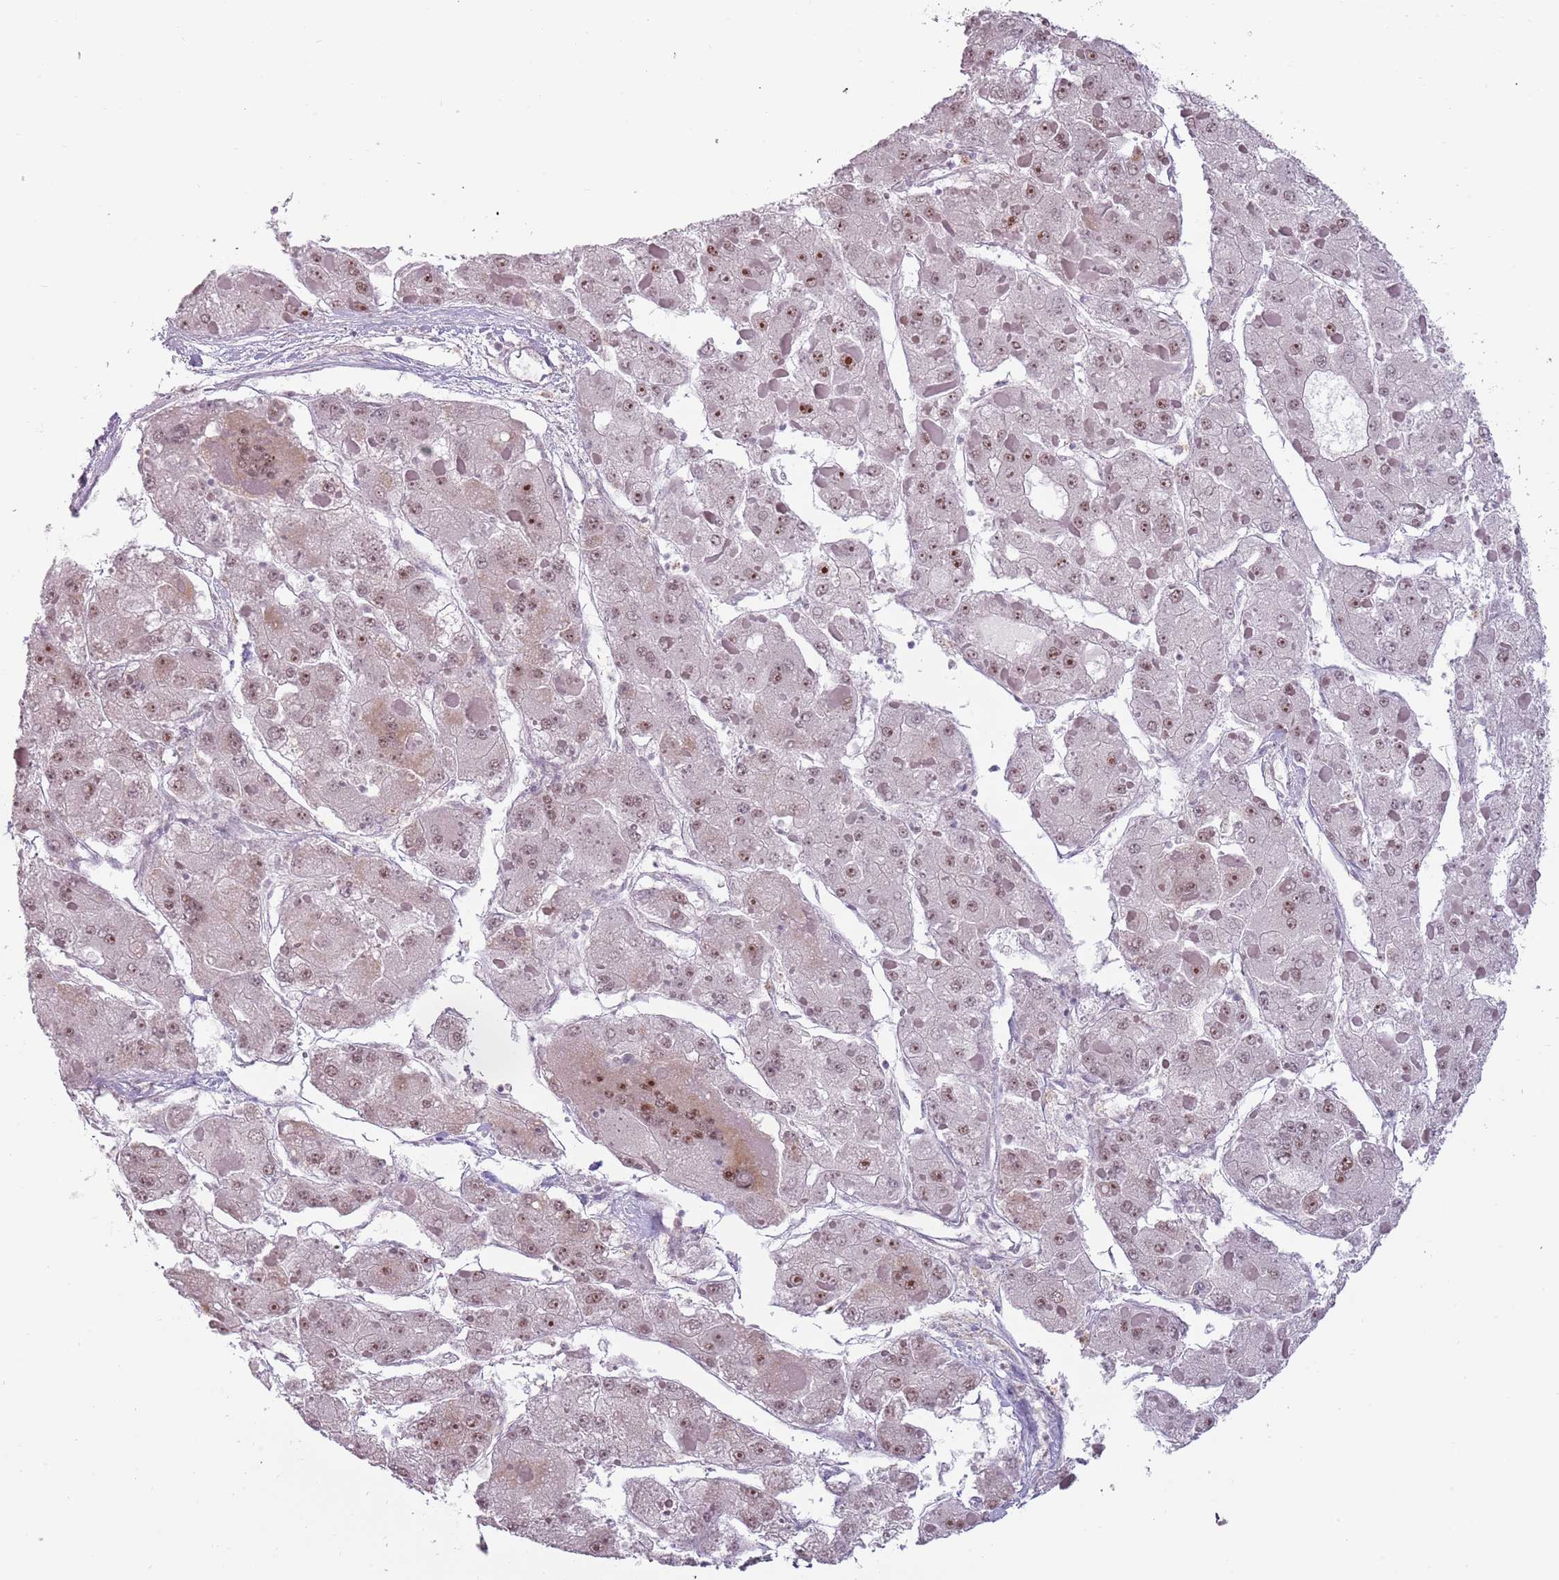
{"staining": {"intensity": "moderate", "quantity": ">75%", "location": "nuclear"}, "tissue": "liver cancer", "cell_type": "Tumor cells", "image_type": "cancer", "snomed": [{"axis": "morphology", "description": "Carcinoma, Hepatocellular, NOS"}, {"axis": "topography", "description": "Liver"}], "caption": "Immunohistochemical staining of liver hepatocellular carcinoma demonstrates moderate nuclear protein expression in about >75% of tumor cells.", "gene": "REXO4", "patient": {"sex": "female", "age": 73}}